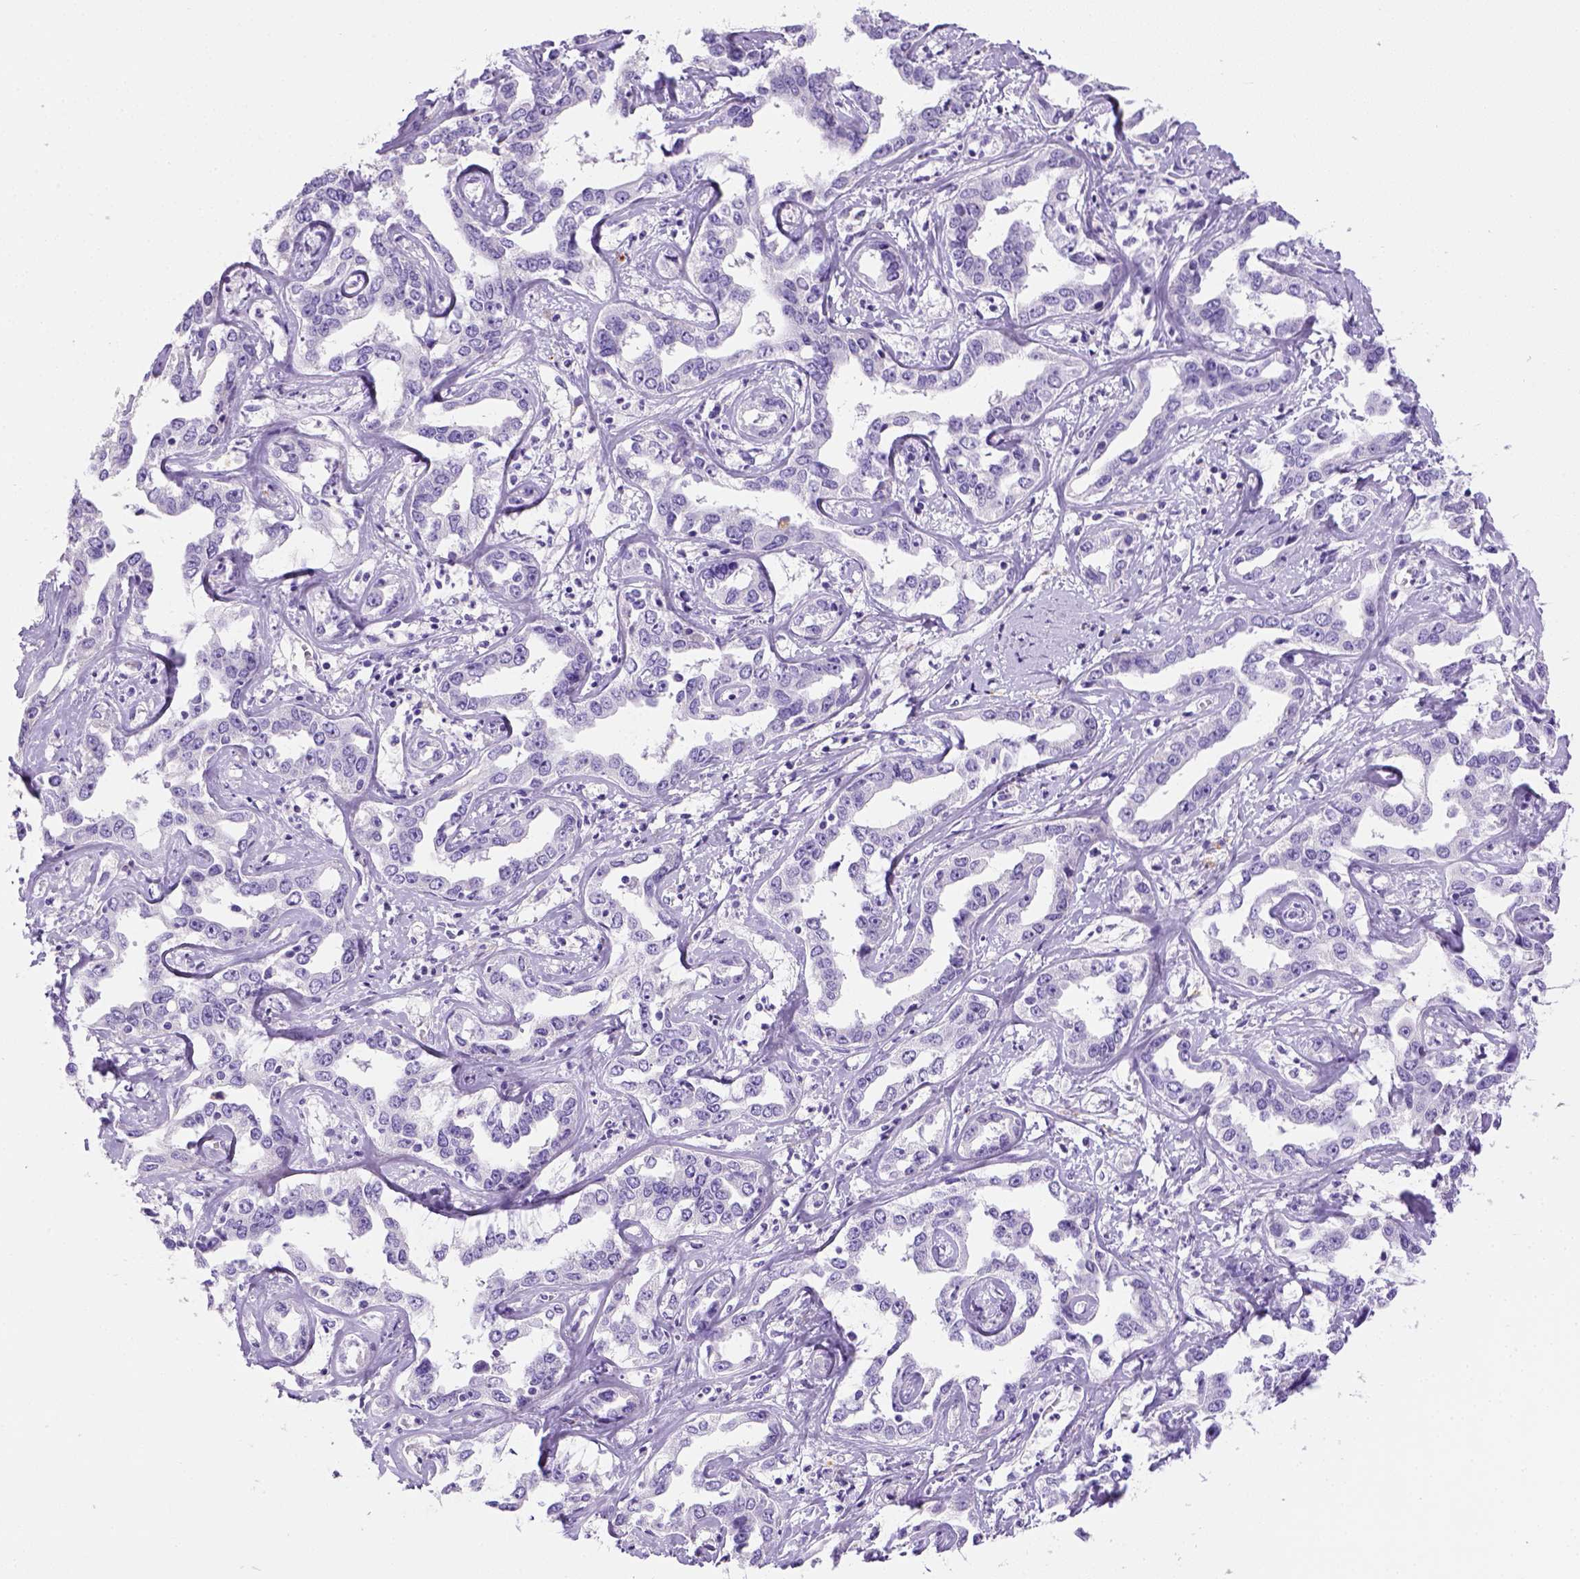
{"staining": {"intensity": "negative", "quantity": "none", "location": "none"}, "tissue": "liver cancer", "cell_type": "Tumor cells", "image_type": "cancer", "snomed": [{"axis": "morphology", "description": "Cholangiocarcinoma"}, {"axis": "topography", "description": "Liver"}], "caption": "Tumor cells are negative for protein expression in human liver cholangiocarcinoma. (Immunohistochemistry (ihc), brightfield microscopy, high magnification).", "gene": "KRT71", "patient": {"sex": "male", "age": 59}}